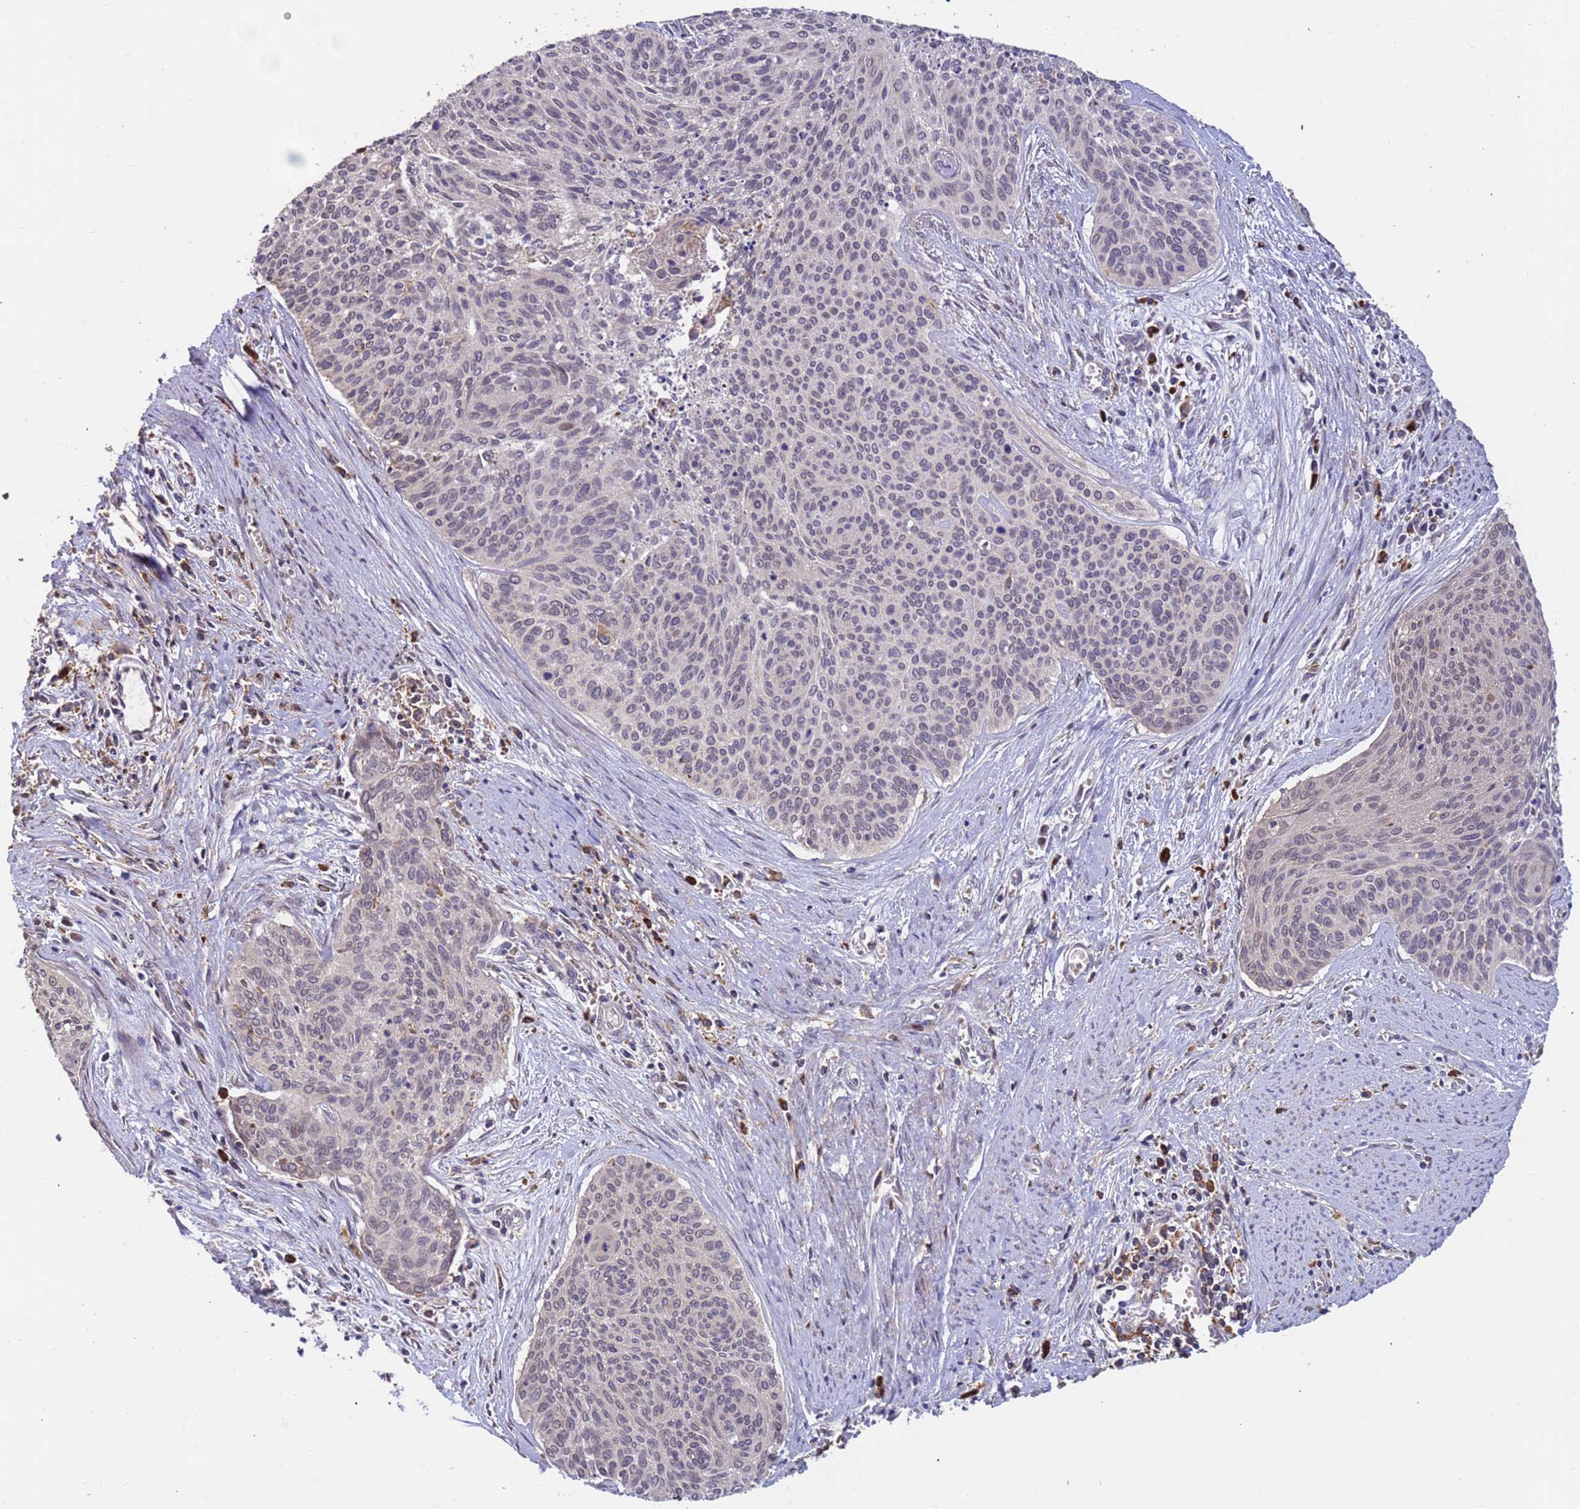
{"staining": {"intensity": "negative", "quantity": "none", "location": "none"}, "tissue": "cervical cancer", "cell_type": "Tumor cells", "image_type": "cancer", "snomed": [{"axis": "morphology", "description": "Squamous cell carcinoma, NOS"}, {"axis": "topography", "description": "Cervix"}], "caption": "Squamous cell carcinoma (cervical) stained for a protein using immunohistochemistry (IHC) demonstrates no positivity tumor cells.", "gene": "AMPD3", "patient": {"sex": "female", "age": 55}}